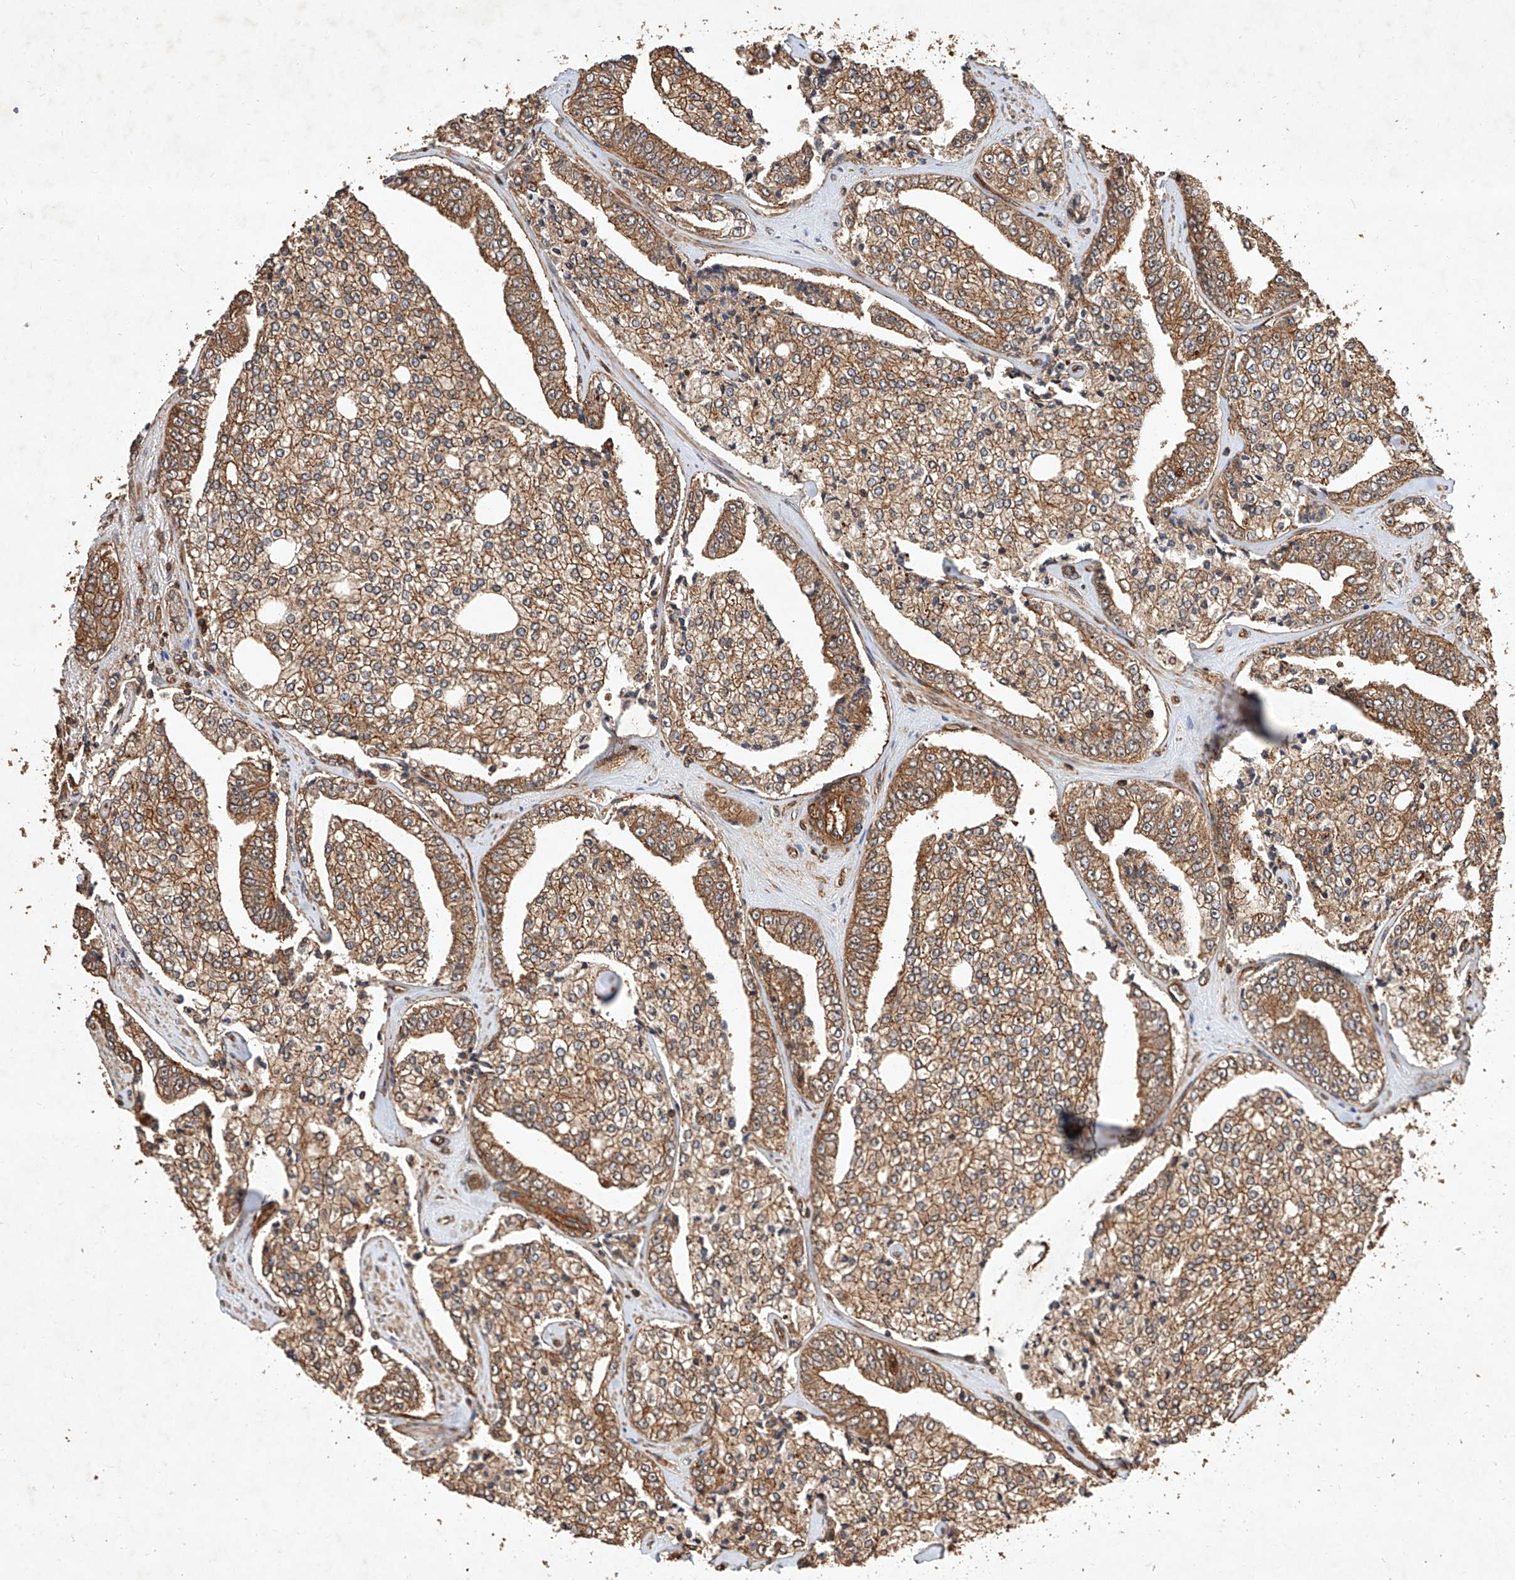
{"staining": {"intensity": "moderate", "quantity": ">75%", "location": "cytoplasmic/membranous"}, "tissue": "prostate cancer", "cell_type": "Tumor cells", "image_type": "cancer", "snomed": [{"axis": "morphology", "description": "Adenocarcinoma, High grade"}, {"axis": "topography", "description": "Prostate"}], "caption": "This image demonstrates immunohistochemistry (IHC) staining of prostate cancer, with medium moderate cytoplasmic/membranous positivity in about >75% of tumor cells.", "gene": "GHDC", "patient": {"sex": "male", "age": 71}}